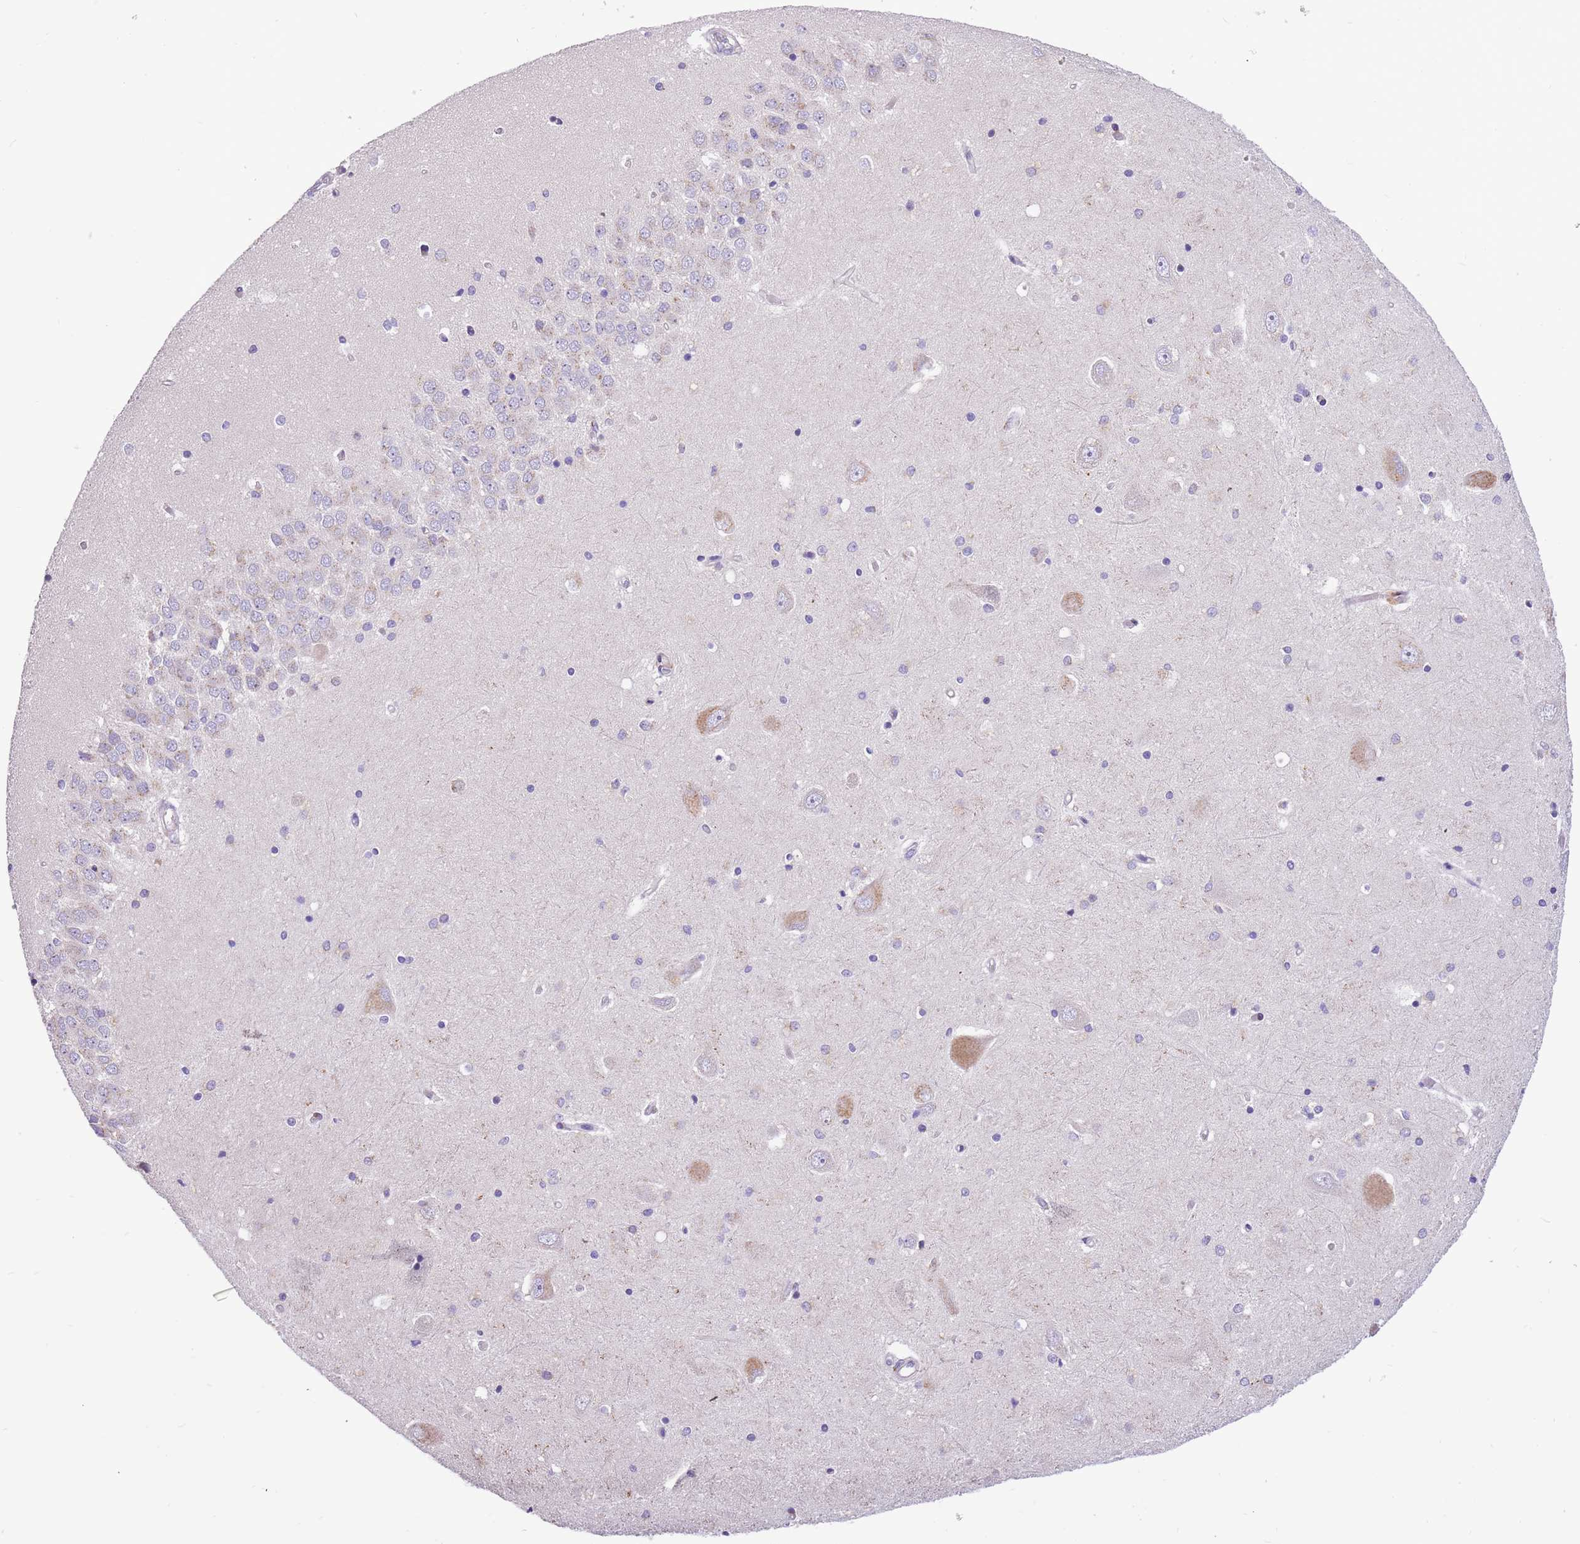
{"staining": {"intensity": "negative", "quantity": "none", "location": "none"}, "tissue": "hippocampus", "cell_type": "Glial cells", "image_type": "normal", "snomed": [{"axis": "morphology", "description": "Normal tissue, NOS"}, {"axis": "topography", "description": "Hippocampus"}], "caption": "Hippocampus was stained to show a protein in brown. There is no significant staining in glial cells. (Brightfield microscopy of DAB (3,3'-diaminobenzidine) IHC at high magnification).", "gene": "COX17", "patient": {"sex": "male", "age": 45}}